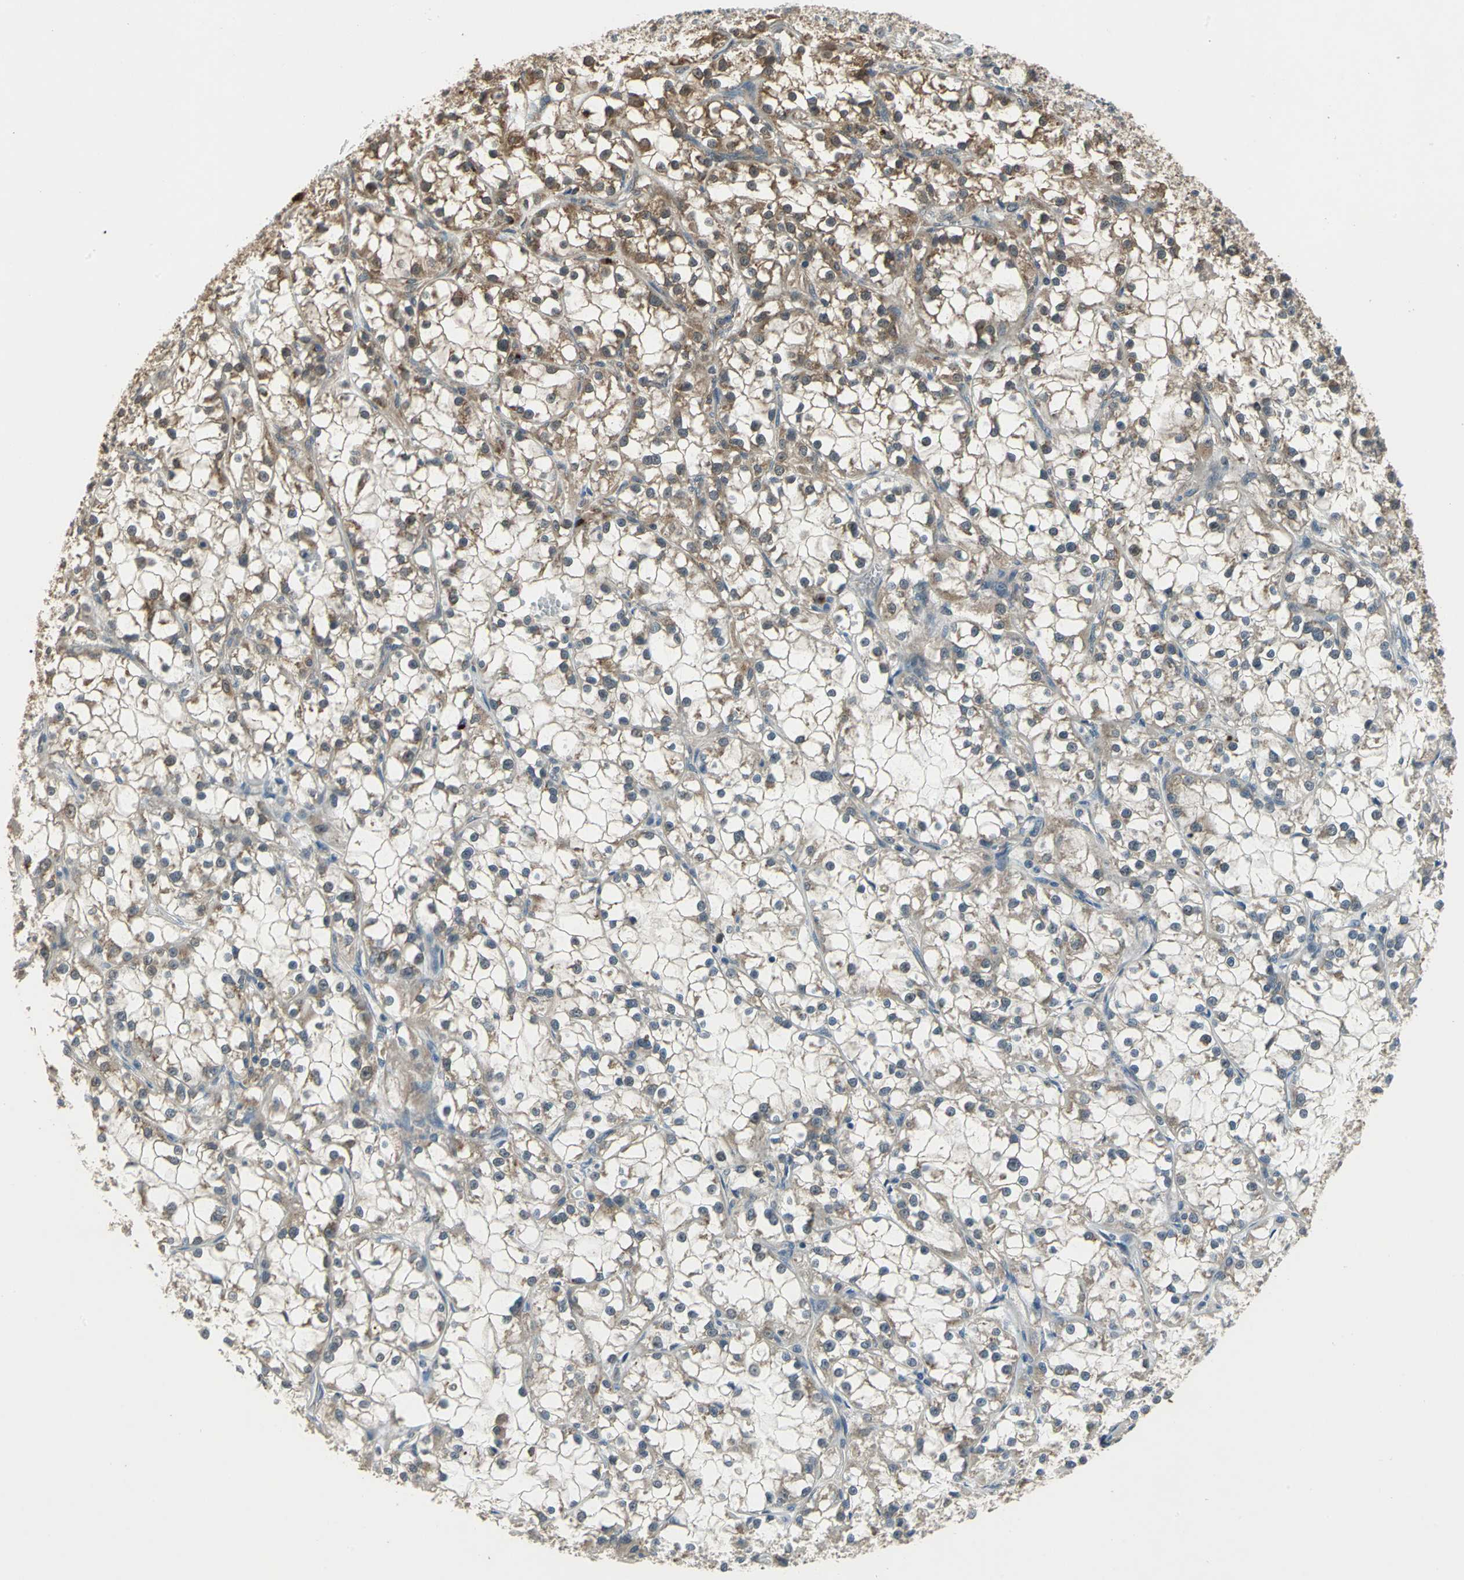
{"staining": {"intensity": "moderate", "quantity": ">75%", "location": "cytoplasmic/membranous"}, "tissue": "renal cancer", "cell_type": "Tumor cells", "image_type": "cancer", "snomed": [{"axis": "morphology", "description": "Adenocarcinoma, NOS"}, {"axis": "topography", "description": "Kidney"}], "caption": "High-magnification brightfield microscopy of renal adenocarcinoma stained with DAB (brown) and counterstained with hematoxylin (blue). tumor cells exhibit moderate cytoplasmic/membranous staining is seen in approximately>75% of cells.", "gene": "NFKBIE", "patient": {"sex": "female", "age": 52}}